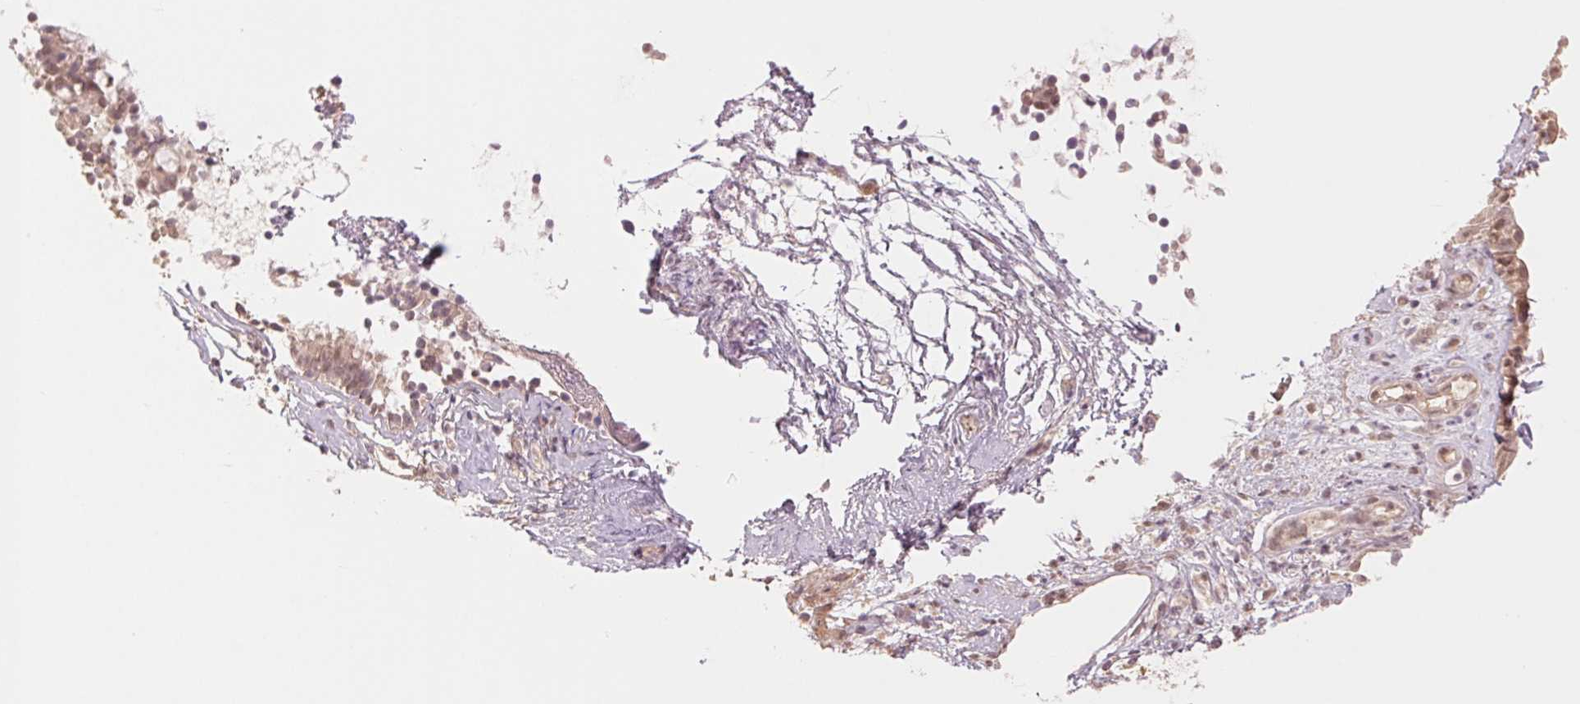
{"staining": {"intensity": "weak", "quantity": "25%-75%", "location": "cytoplasmic/membranous"}, "tissue": "nasopharynx", "cell_type": "Respiratory epithelial cells", "image_type": "normal", "snomed": [{"axis": "morphology", "description": "Normal tissue, NOS"}, {"axis": "topography", "description": "Nasopharynx"}], "caption": "Immunohistochemical staining of benign human nasopharynx reveals 25%-75% levels of weak cytoplasmic/membranous protein positivity in about 25%-75% of respiratory epithelial cells.", "gene": "PPIAL4A", "patient": {"sex": "male", "age": 24}}